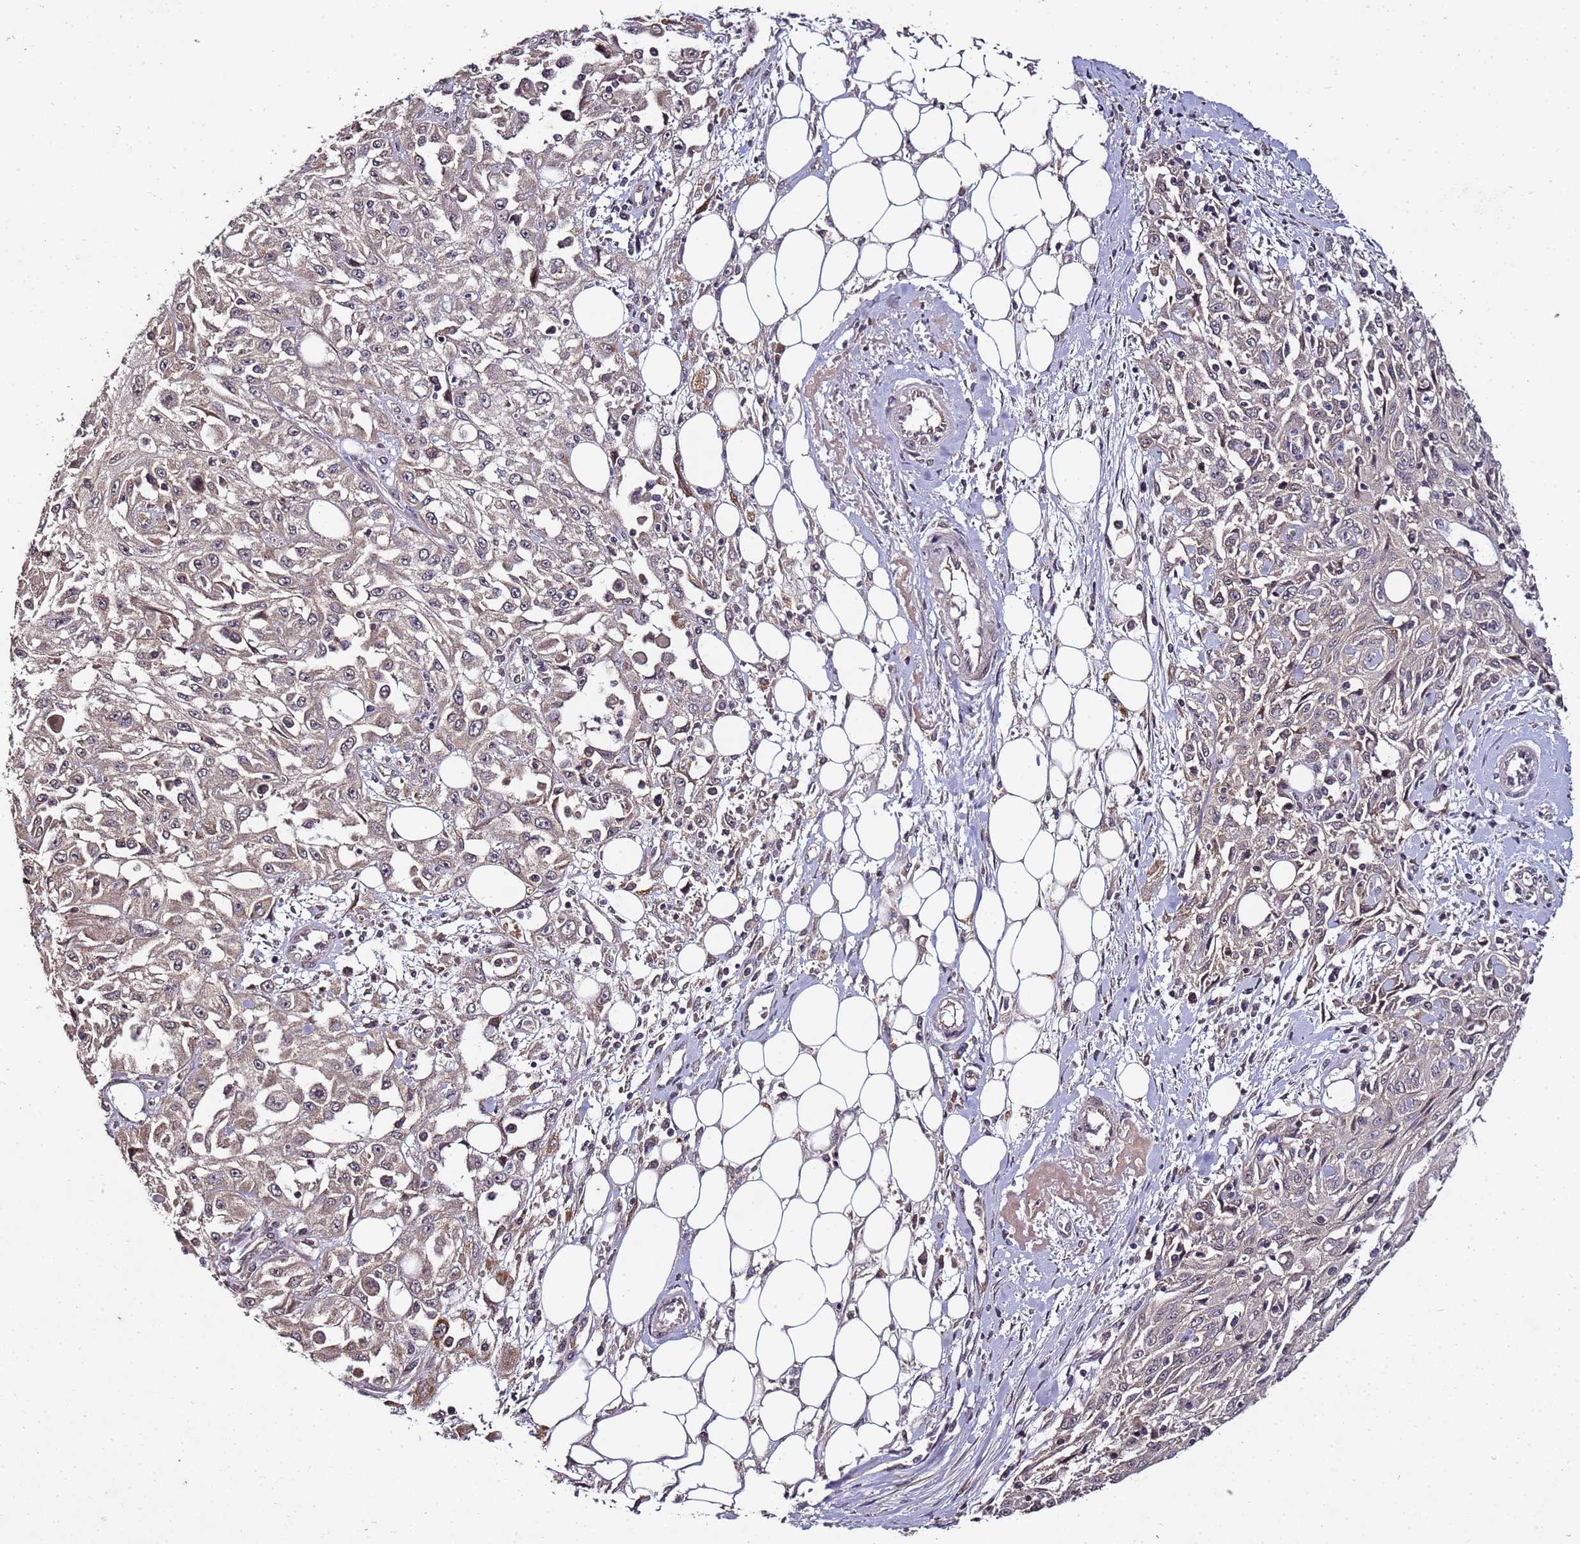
{"staining": {"intensity": "weak", "quantity": "25%-75%", "location": "cytoplasmic/membranous"}, "tissue": "skin cancer", "cell_type": "Tumor cells", "image_type": "cancer", "snomed": [{"axis": "morphology", "description": "Squamous cell carcinoma, NOS"}, {"axis": "morphology", "description": "Squamous cell carcinoma, metastatic, NOS"}, {"axis": "topography", "description": "Skin"}, {"axis": "topography", "description": "Lymph node"}], "caption": "Immunohistochemistry (IHC) (DAB) staining of human skin cancer (metastatic squamous cell carcinoma) exhibits weak cytoplasmic/membranous protein positivity in approximately 25%-75% of tumor cells. (DAB (3,3'-diaminobenzidine) = brown stain, brightfield microscopy at high magnification).", "gene": "ANKRD17", "patient": {"sex": "male", "age": 75}}